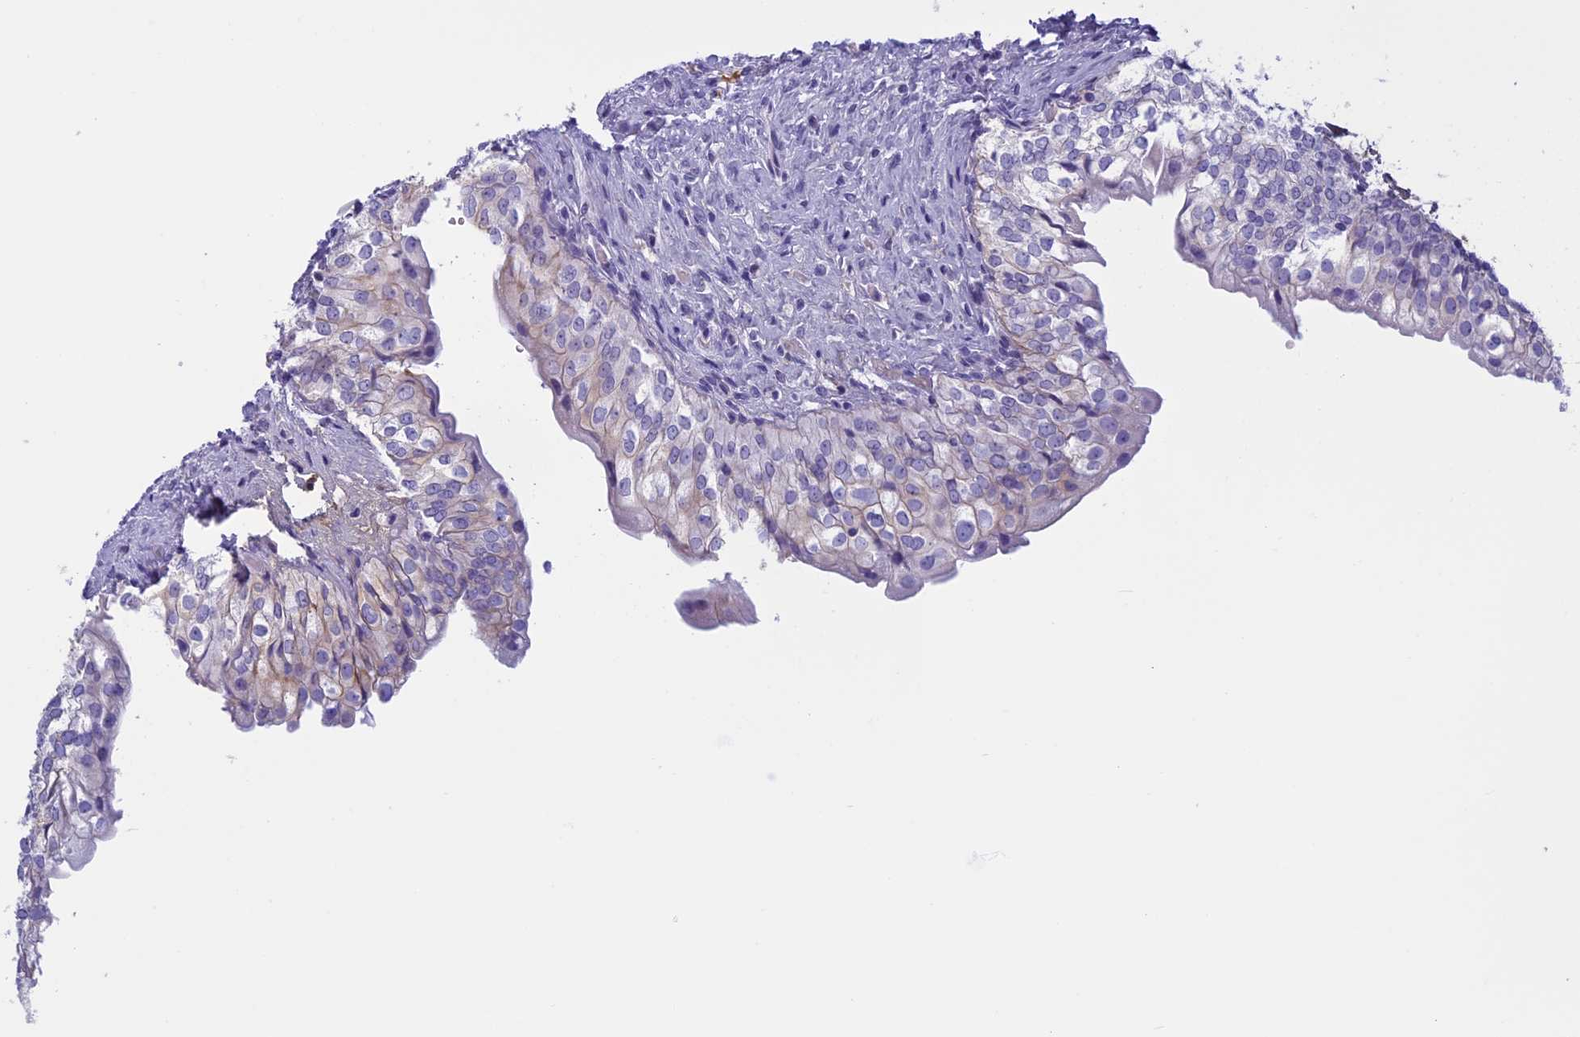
{"staining": {"intensity": "moderate", "quantity": "<25%", "location": "cytoplasmic/membranous"}, "tissue": "urinary bladder", "cell_type": "Urothelial cells", "image_type": "normal", "snomed": [{"axis": "morphology", "description": "Normal tissue, NOS"}, {"axis": "topography", "description": "Urinary bladder"}], "caption": "Immunohistochemistry photomicrograph of benign human urinary bladder stained for a protein (brown), which displays low levels of moderate cytoplasmic/membranous staining in approximately <25% of urothelial cells.", "gene": "ANGPTL2", "patient": {"sex": "male", "age": 55}}